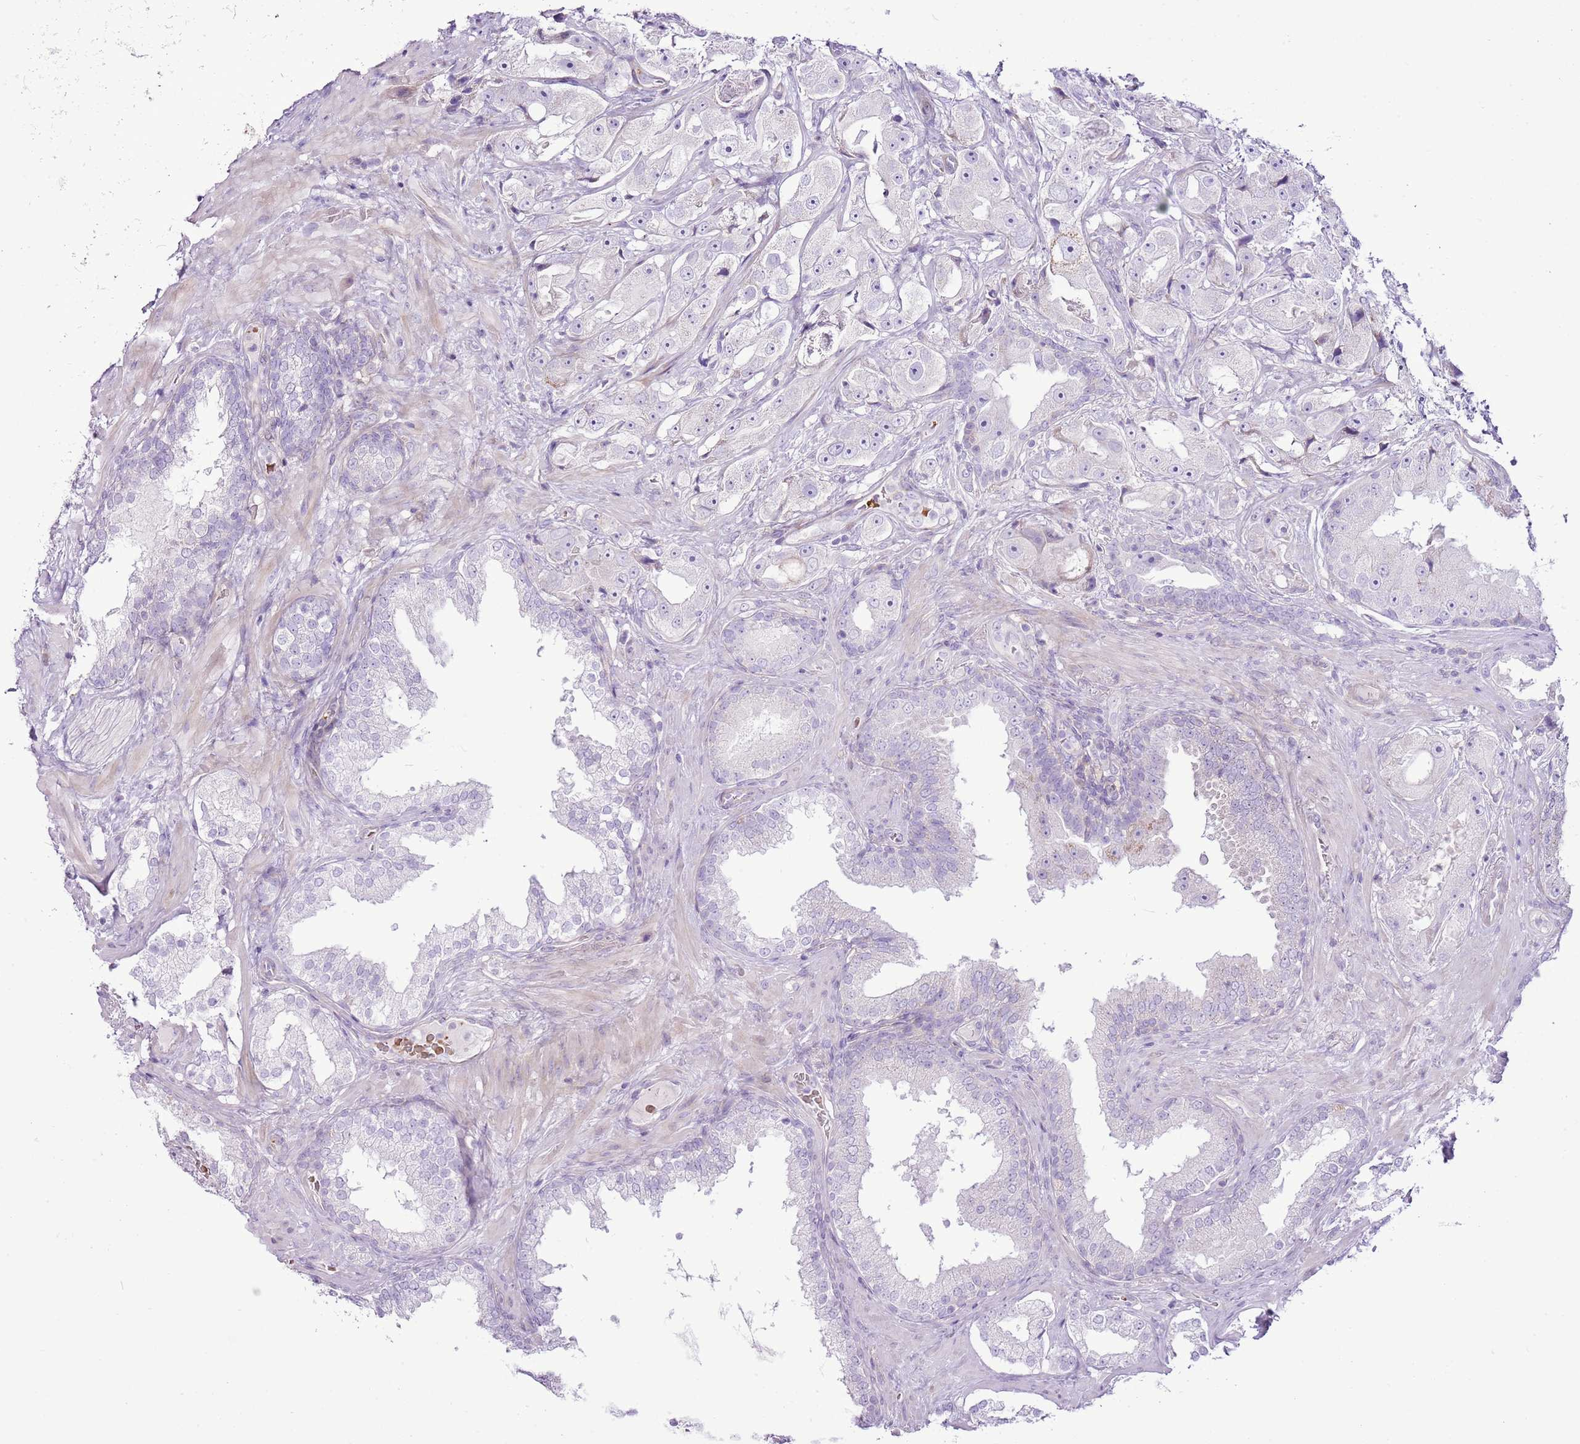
{"staining": {"intensity": "negative", "quantity": "none", "location": "none"}, "tissue": "prostate cancer", "cell_type": "Tumor cells", "image_type": "cancer", "snomed": [{"axis": "morphology", "description": "Adenocarcinoma, High grade"}, {"axis": "topography", "description": "Prostate"}], "caption": "This is an IHC photomicrograph of prostate cancer (adenocarcinoma (high-grade)). There is no staining in tumor cells.", "gene": "CHAC2", "patient": {"sex": "male", "age": 73}}